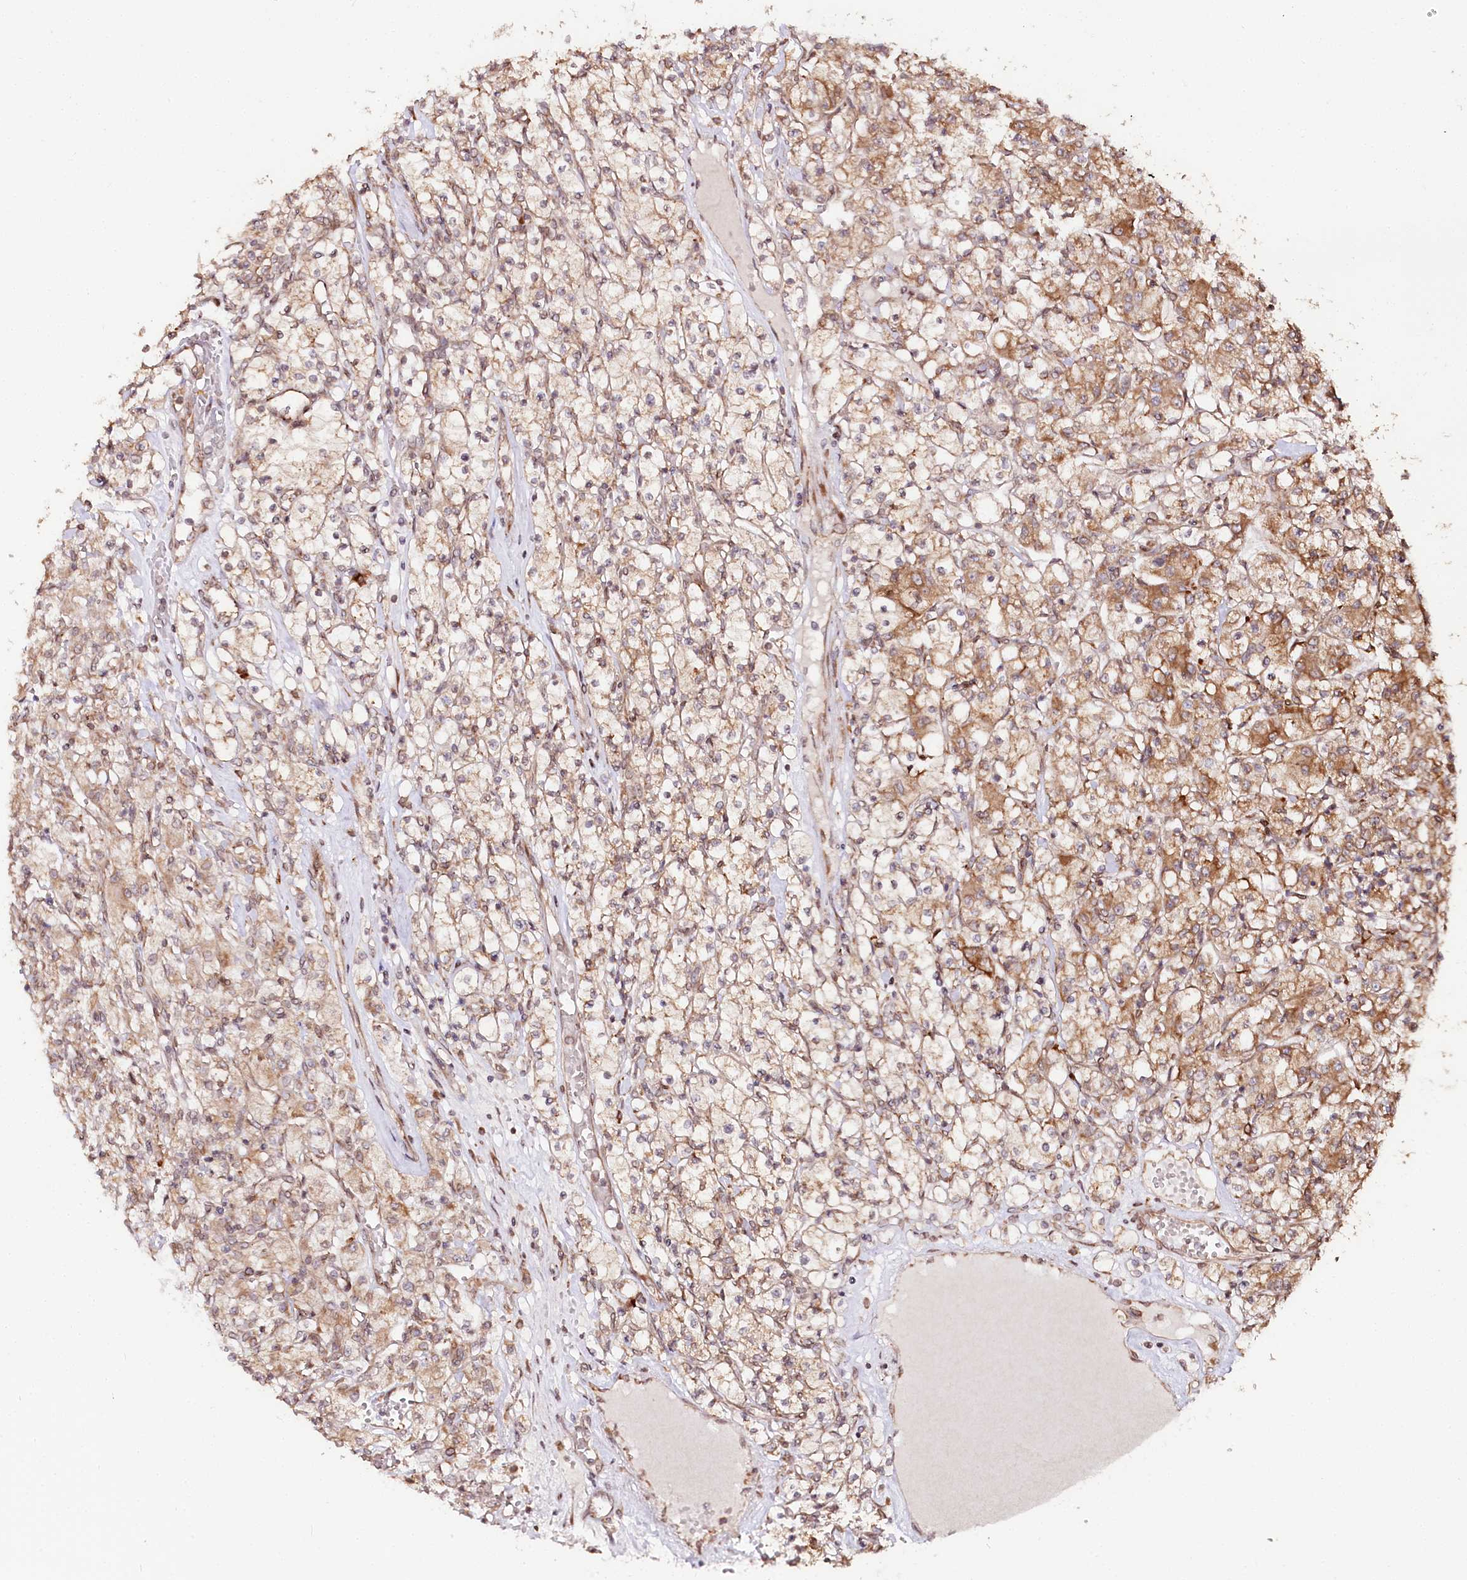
{"staining": {"intensity": "moderate", "quantity": ">75%", "location": "cytoplasmic/membranous"}, "tissue": "renal cancer", "cell_type": "Tumor cells", "image_type": "cancer", "snomed": [{"axis": "morphology", "description": "Adenocarcinoma, NOS"}, {"axis": "topography", "description": "Kidney"}], "caption": "This is a photomicrograph of immunohistochemistry (IHC) staining of renal cancer (adenocarcinoma), which shows moderate staining in the cytoplasmic/membranous of tumor cells.", "gene": "ENSG00000144785", "patient": {"sex": "female", "age": 59}}